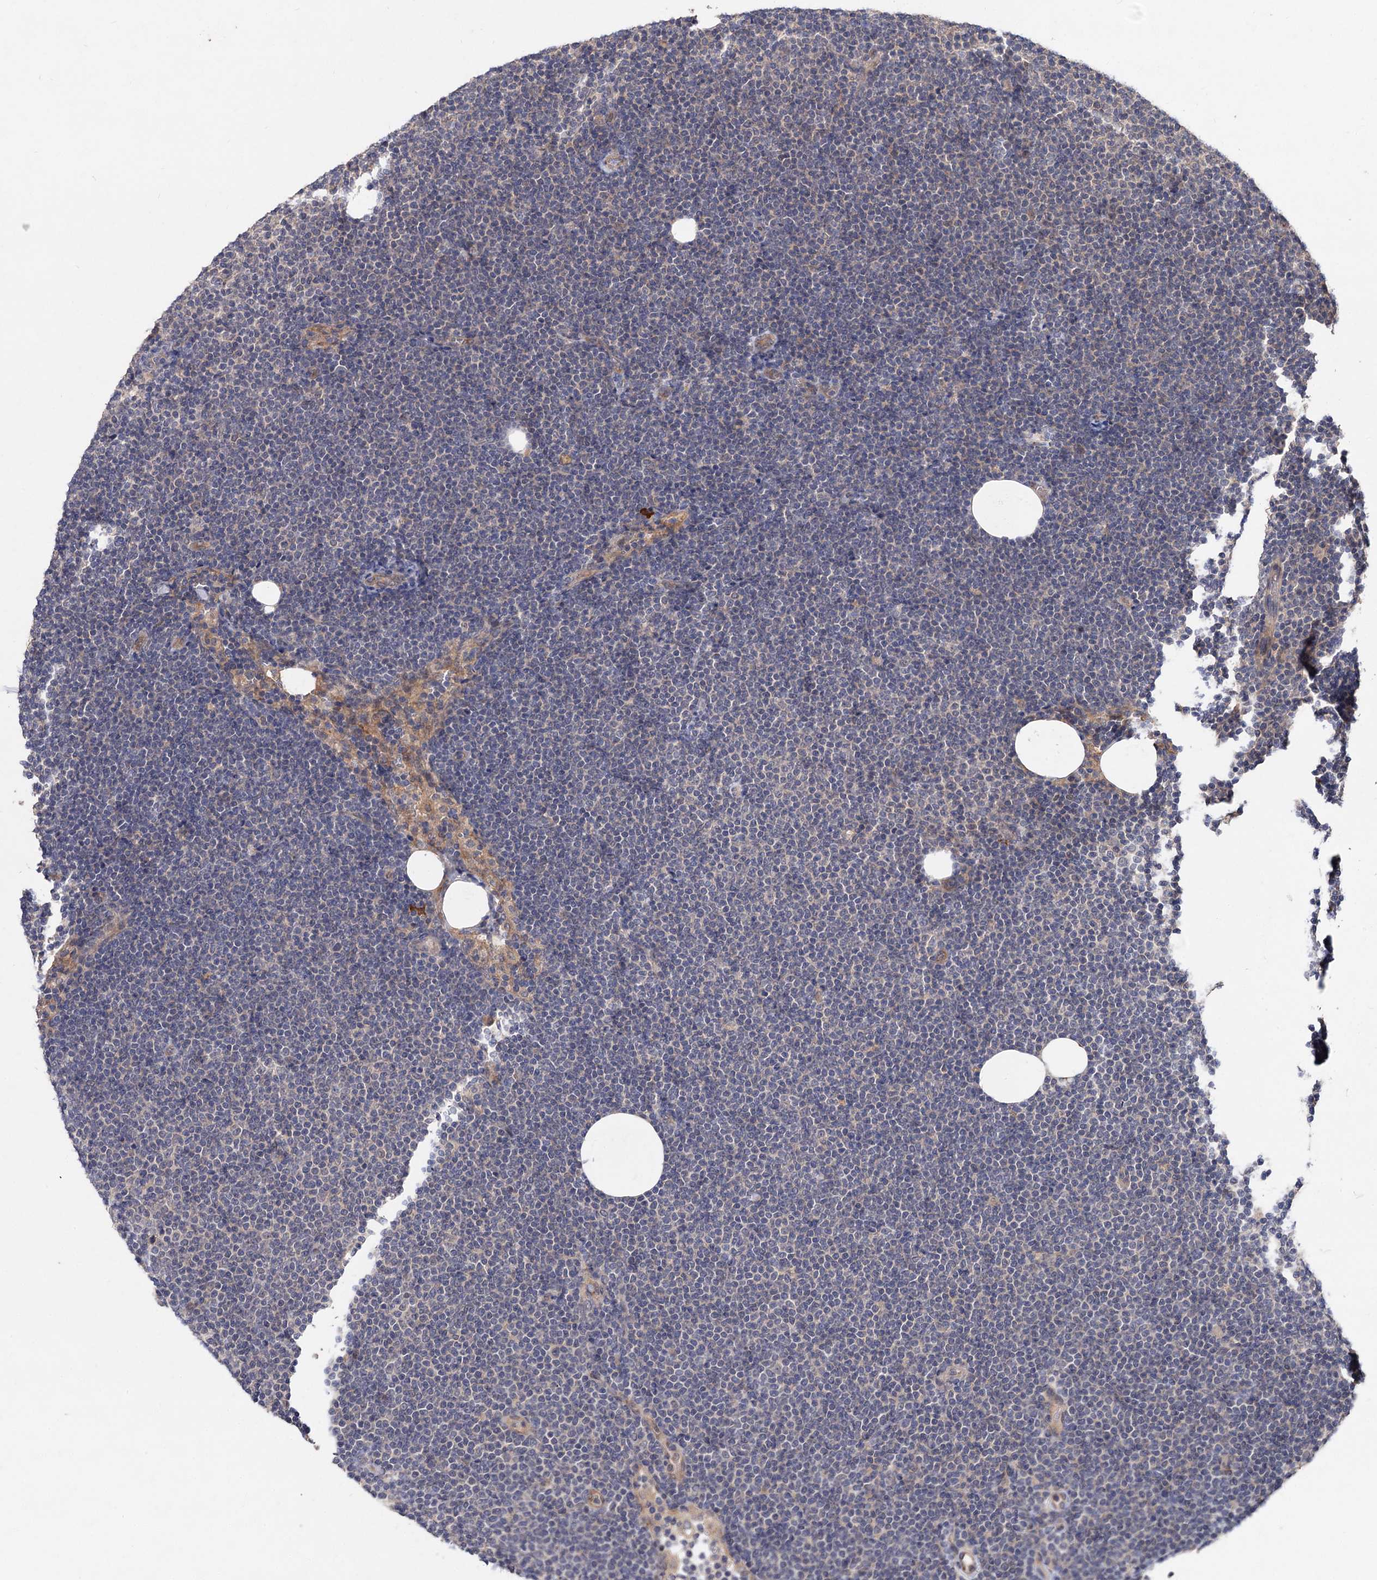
{"staining": {"intensity": "negative", "quantity": "none", "location": "none"}, "tissue": "lymphoma", "cell_type": "Tumor cells", "image_type": "cancer", "snomed": [{"axis": "morphology", "description": "Malignant lymphoma, non-Hodgkin's type, Low grade"}, {"axis": "topography", "description": "Lymph node"}], "caption": "Immunohistochemical staining of lymphoma demonstrates no significant expression in tumor cells. Nuclei are stained in blue.", "gene": "NUDCD2", "patient": {"sex": "female", "age": 53}}